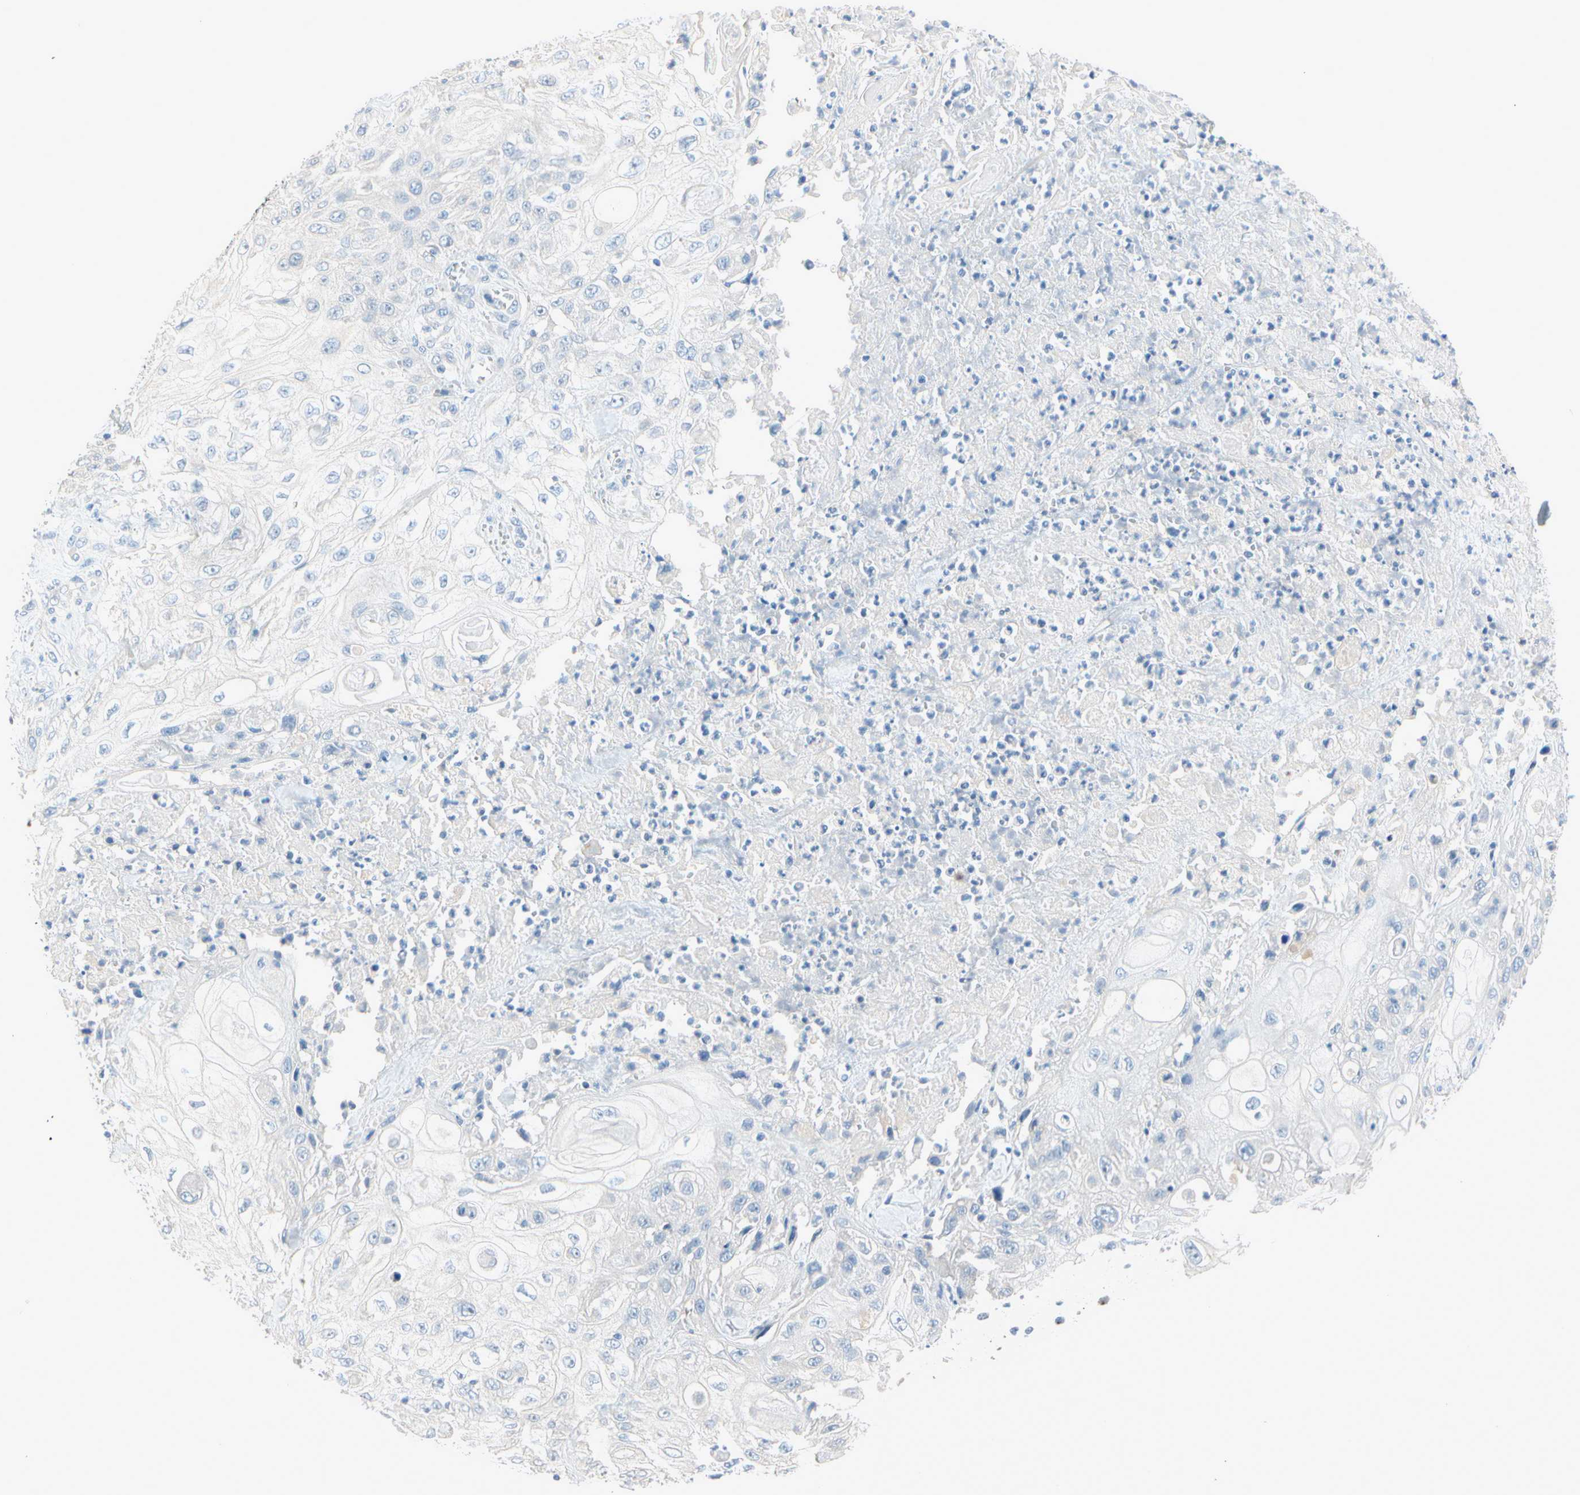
{"staining": {"intensity": "negative", "quantity": "none", "location": "none"}, "tissue": "skin cancer", "cell_type": "Tumor cells", "image_type": "cancer", "snomed": [{"axis": "morphology", "description": "Squamous cell carcinoma, NOS"}, {"axis": "morphology", "description": "Squamous cell carcinoma, metastatic, NOS"}, {"axis": "topography", "description": "Skin"}, {"axis": "topography", "description": "Lymph node"}], "caption": "Immunohistochemistry (IHC) of human skin squamous cell carcinoma reveals no expression in tumor cells.", "gene": "MARK1", "patient": {"sex": "male", "age": 75}}